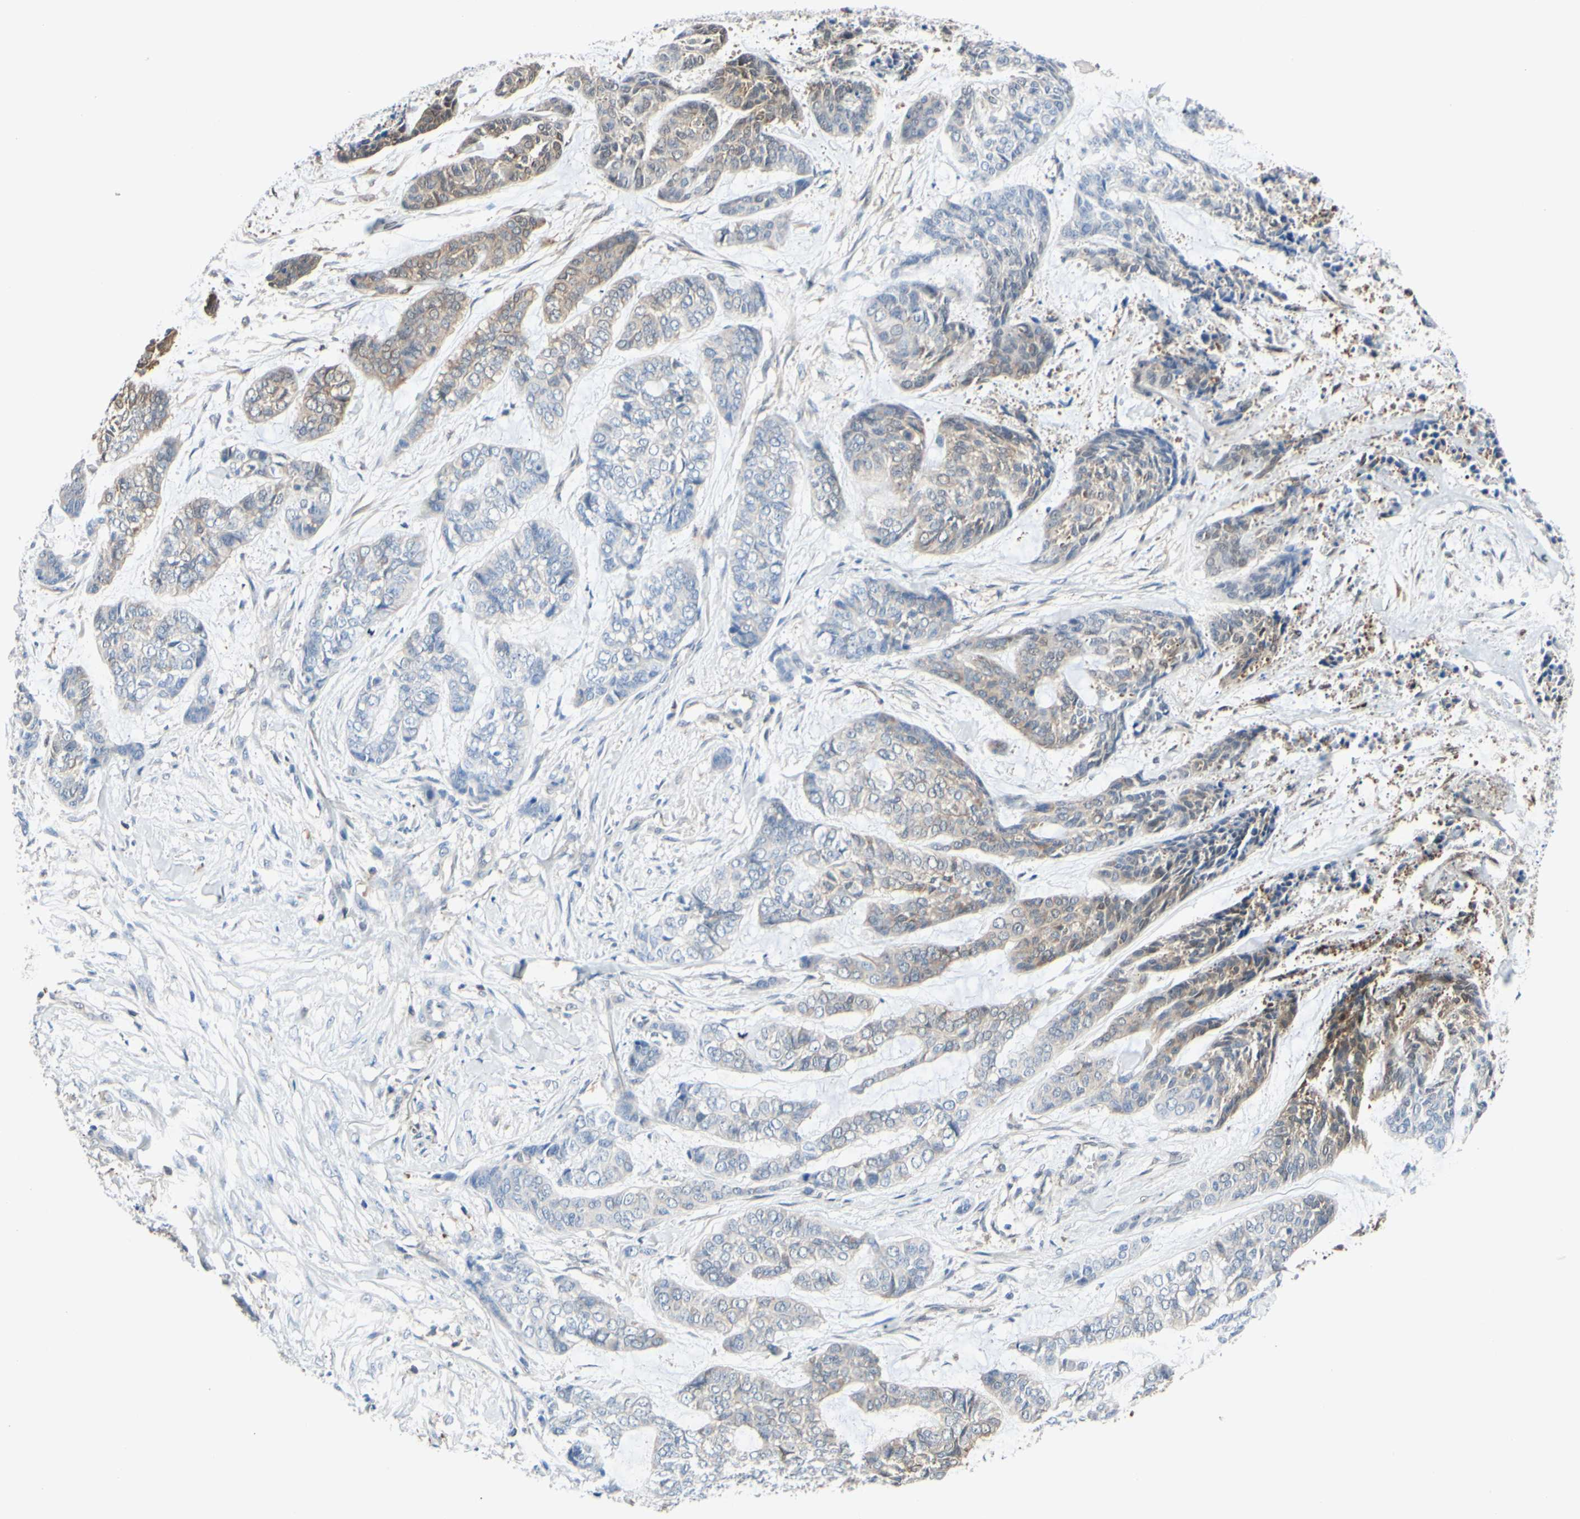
{"staining": {"intensity": "weak", "quantity": "25%-75%", "location": "cytoplasmic/membranous"}, "tissue": "skin cancer", "cell_type": "Tumor cells", "image_type": "cancer", "snomed": [{"axis": "morphology", "description": "Basal cell carcinoma"}, {"axis": "topography", "description": "Skin"}], "caption": "The micrograph displays immunohistochemical staining of skin basal cell carcinoma. There is weak cytoplasmic/membranous staining is seen in approximately 25%-75% of tumor cells.", "gene": "UPK3B", "patient": {"sex": "female", "age": 64}}